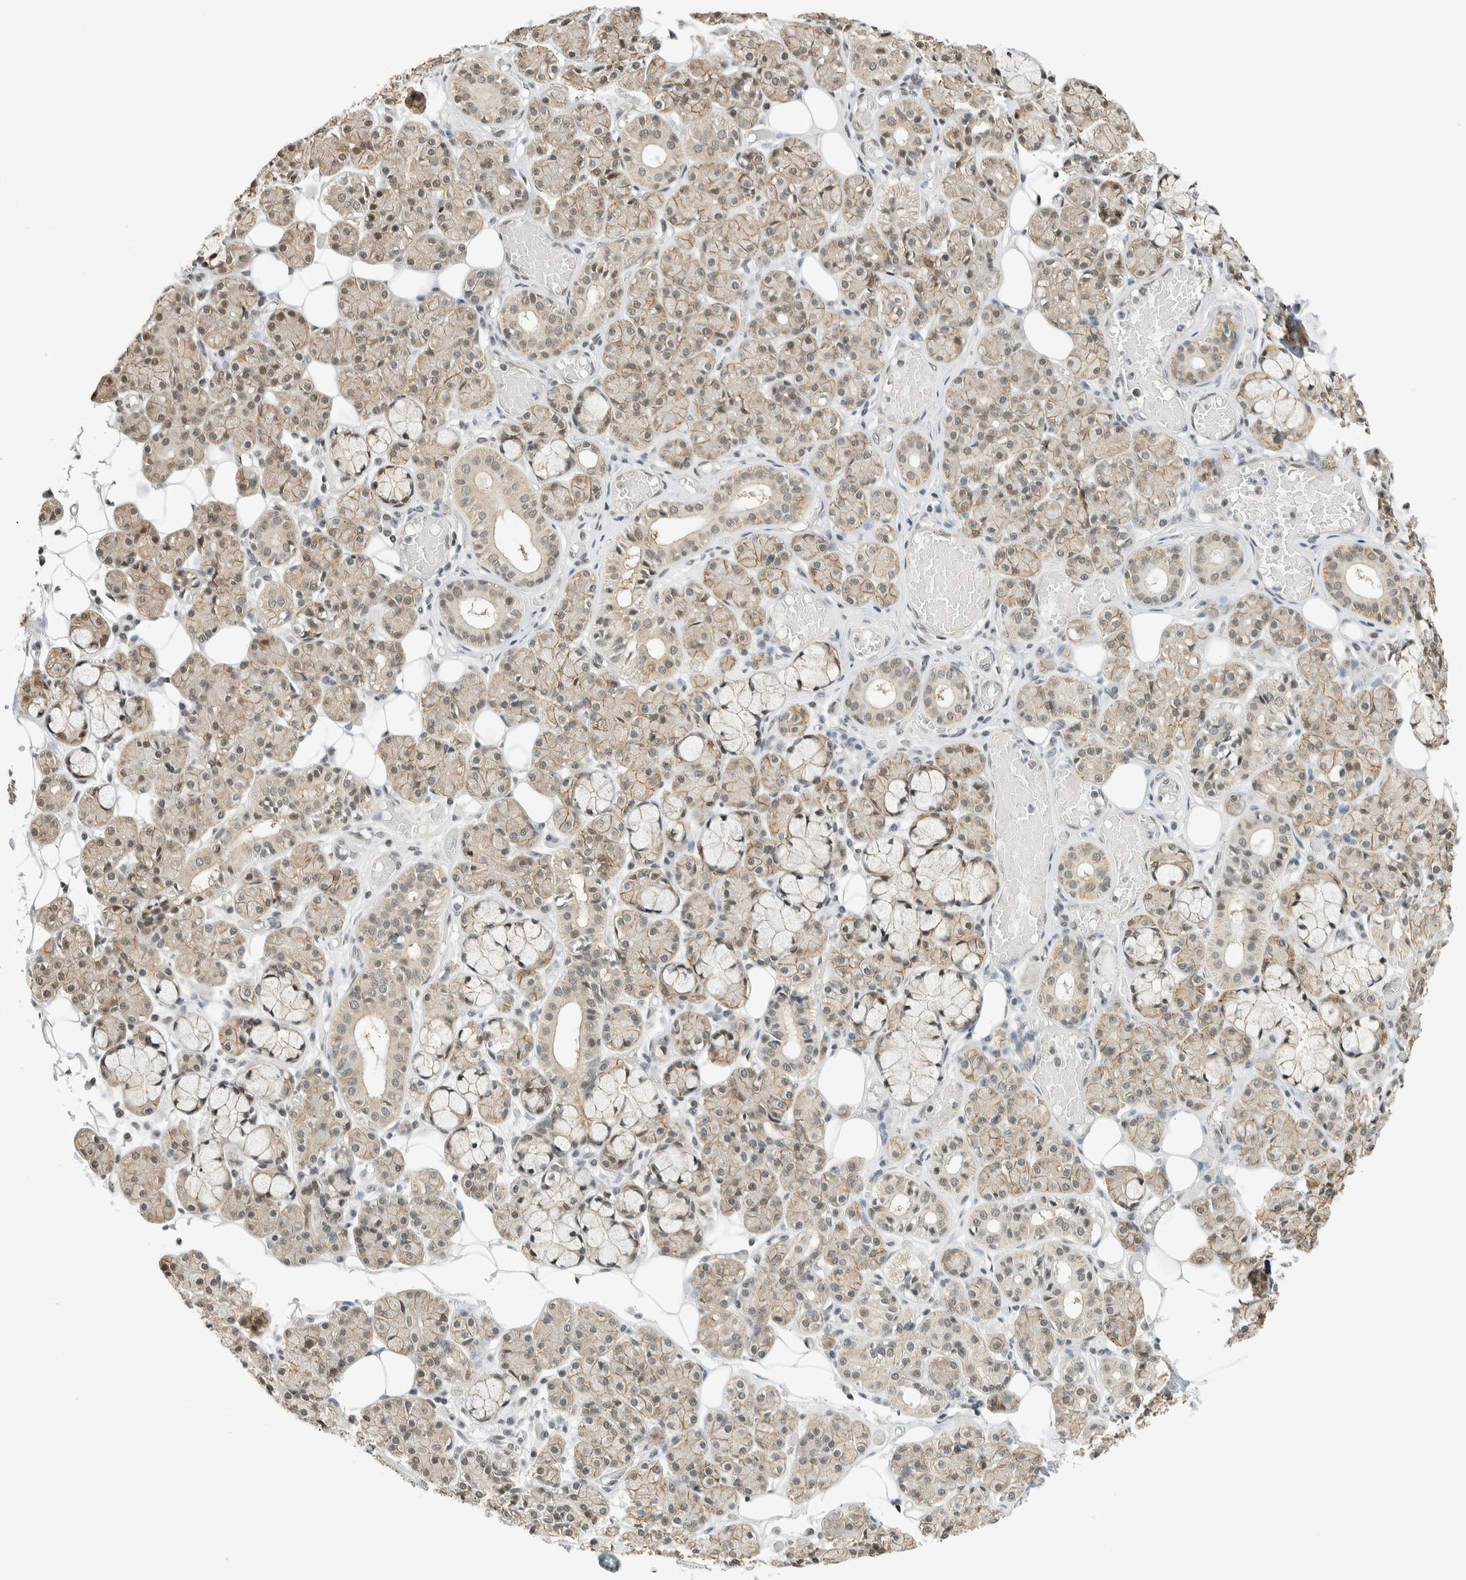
{"staining": {"intensity": "weak", "quantity": ">75%", "location": "cytoplasmic/membranous,nuclear"}, "tissue": "salivary gland", "cell_type": "Glandular cells", "image_type": "normal", "snomed": [{"axis": "morphology", "description": "Normal tissue, NOS"}, {"axis": "topography", "description": "Salivary gland"}], "caption": "Human salivary gland stained for a protein (brown) shows weak cytoplasmic/membranous,nuclear positive positivity in approximately >75% of glandular cells.", "gene": "NIBAN2", "patient": {"sex": "male", "age": 63}}